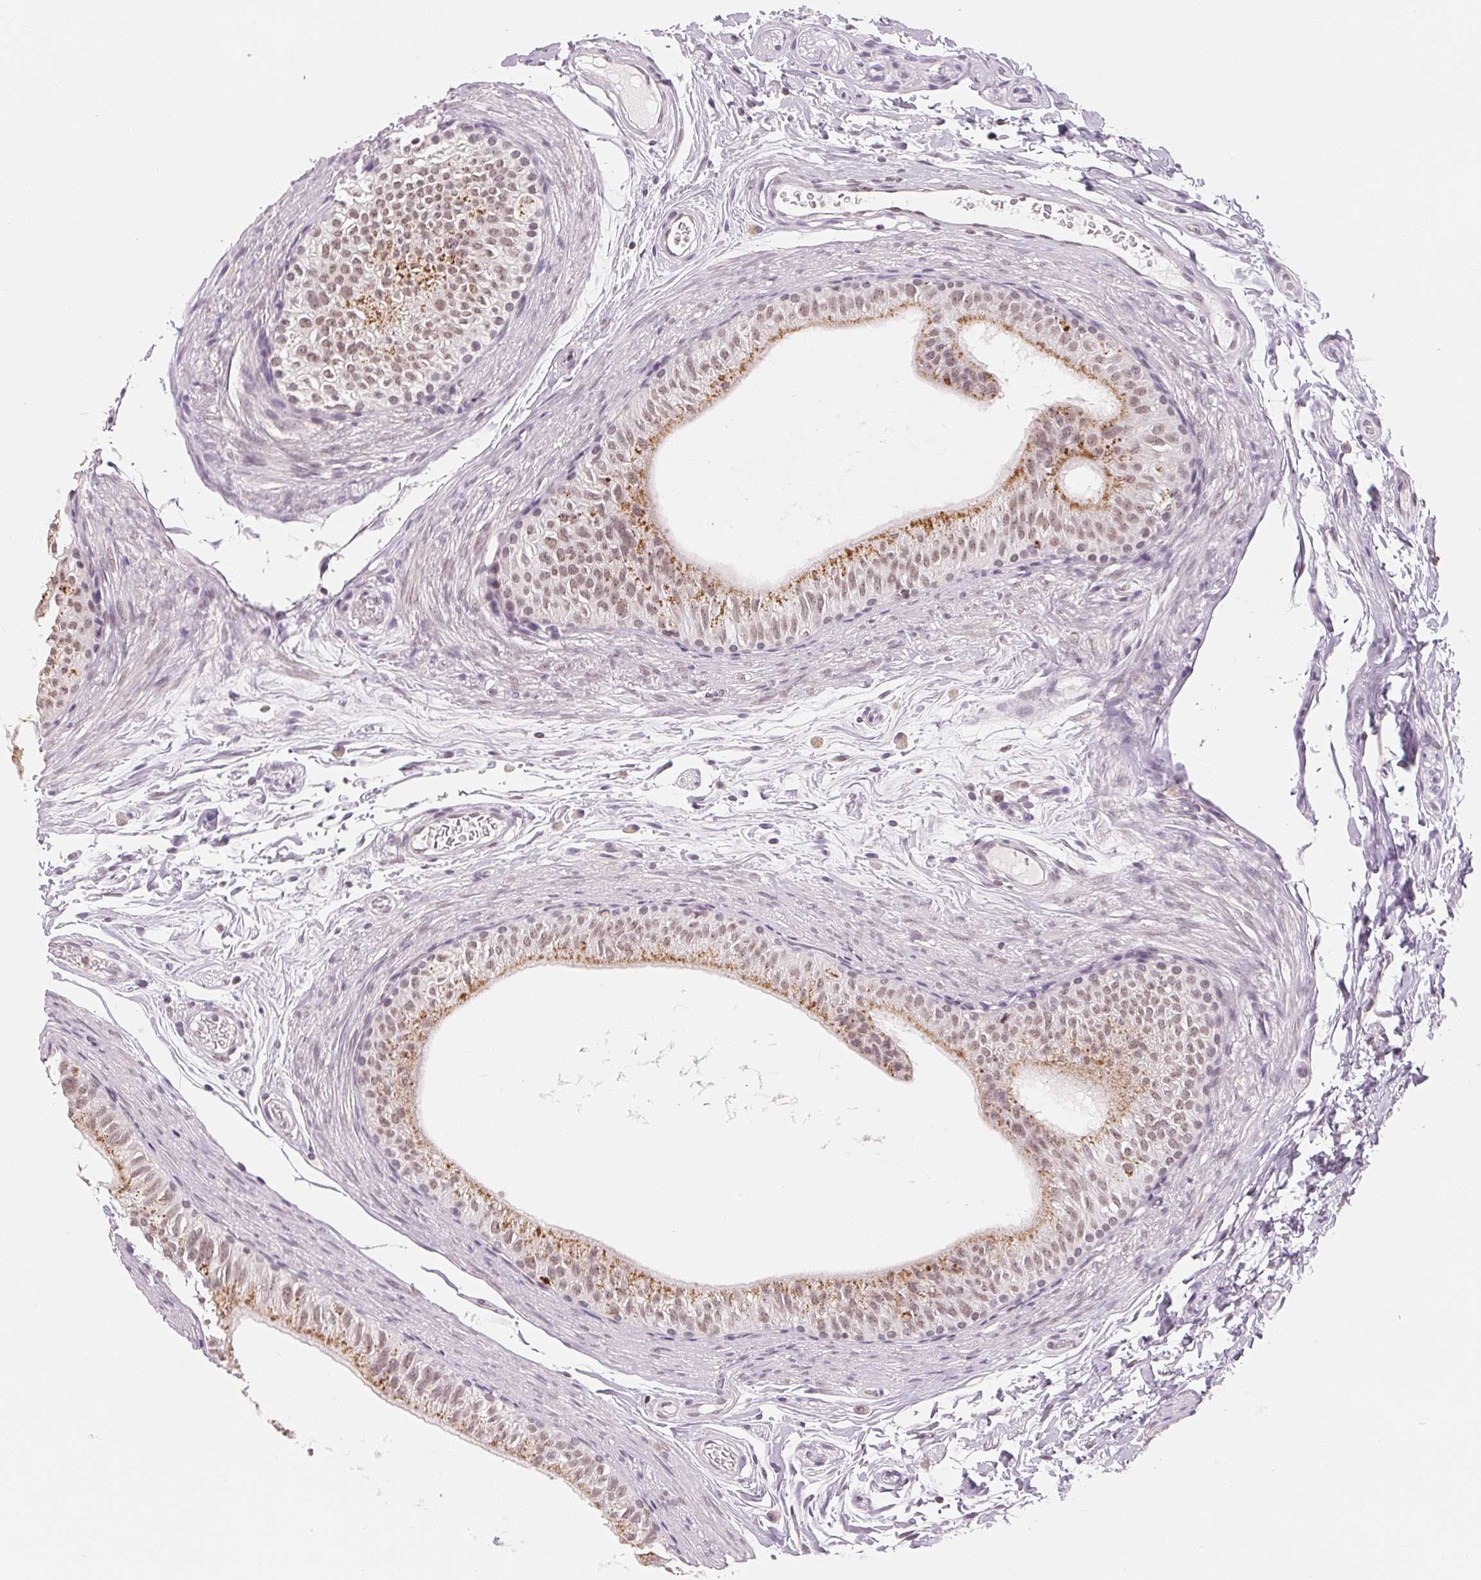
{"staining": {"intensity": "moderate", "quantity": ">75%", "location": "cytoplasmic/membranous,nuclear"}, "tissue": "epididymis", "cell_type": "Glandular cells", "image_type": "normal", "snomed": [{"axis": "morphology", "description": "Normal tissue, NOS"}, {"axis": "topography", "description": "Epididymis"}], "caption": "Immunohistochemistry (DAB) staining of normal epididymis demonstrates moderate cytoplasmic/membranous,nuclear protein expression in about >75% of glandular cells. (DAB (3,3'-diaminobenzidine) = brown stain, brightfield microscopy at high magnification).", "gene": "NXF3", "patient": {"sex": "male", "age": 36}}